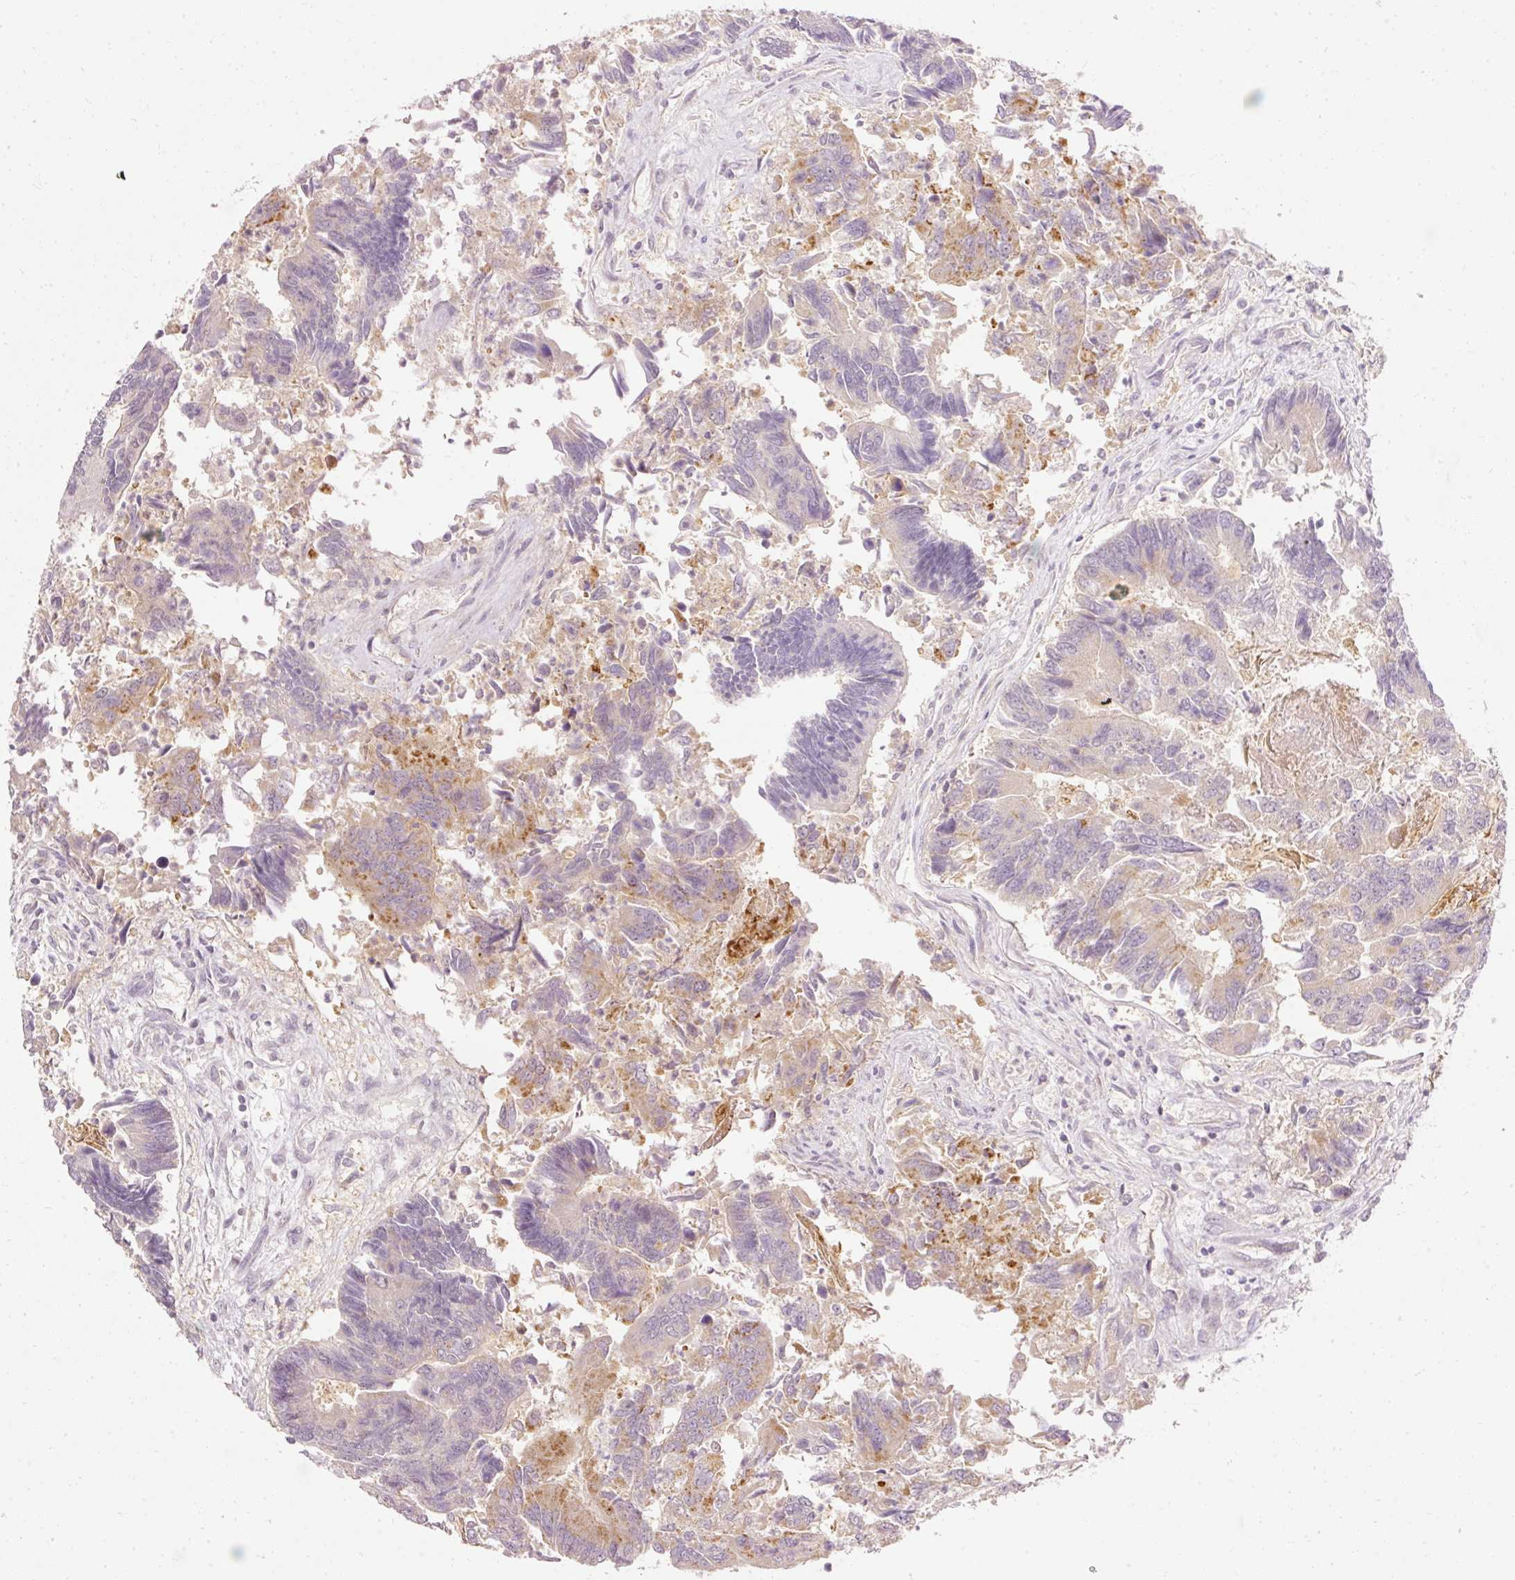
{"staining": {"intensity": "moderate", "quantity": "<25%", "location": "cytoplasmic/membranous"}, "tissue": "colorectal cancer", "cell_type": "Tumor cells", "image_type": "cancer", "snomed": [{"axis": "morphology", "description": "Adenocarcinoma, NOS"}, {"axis": "topography", "description": "Colon"}], "caption": "Adenocarcinoma (colorectal) stained with DAB IHC displays low levels of moderate cytoplasmic/membranous staining in about <25% of tumor cells. (DAB IHC, brown staining for protein, blue staining for nuclei).", "gene": "ARMH3", "patient": {"sex": "female", "age": 67}}